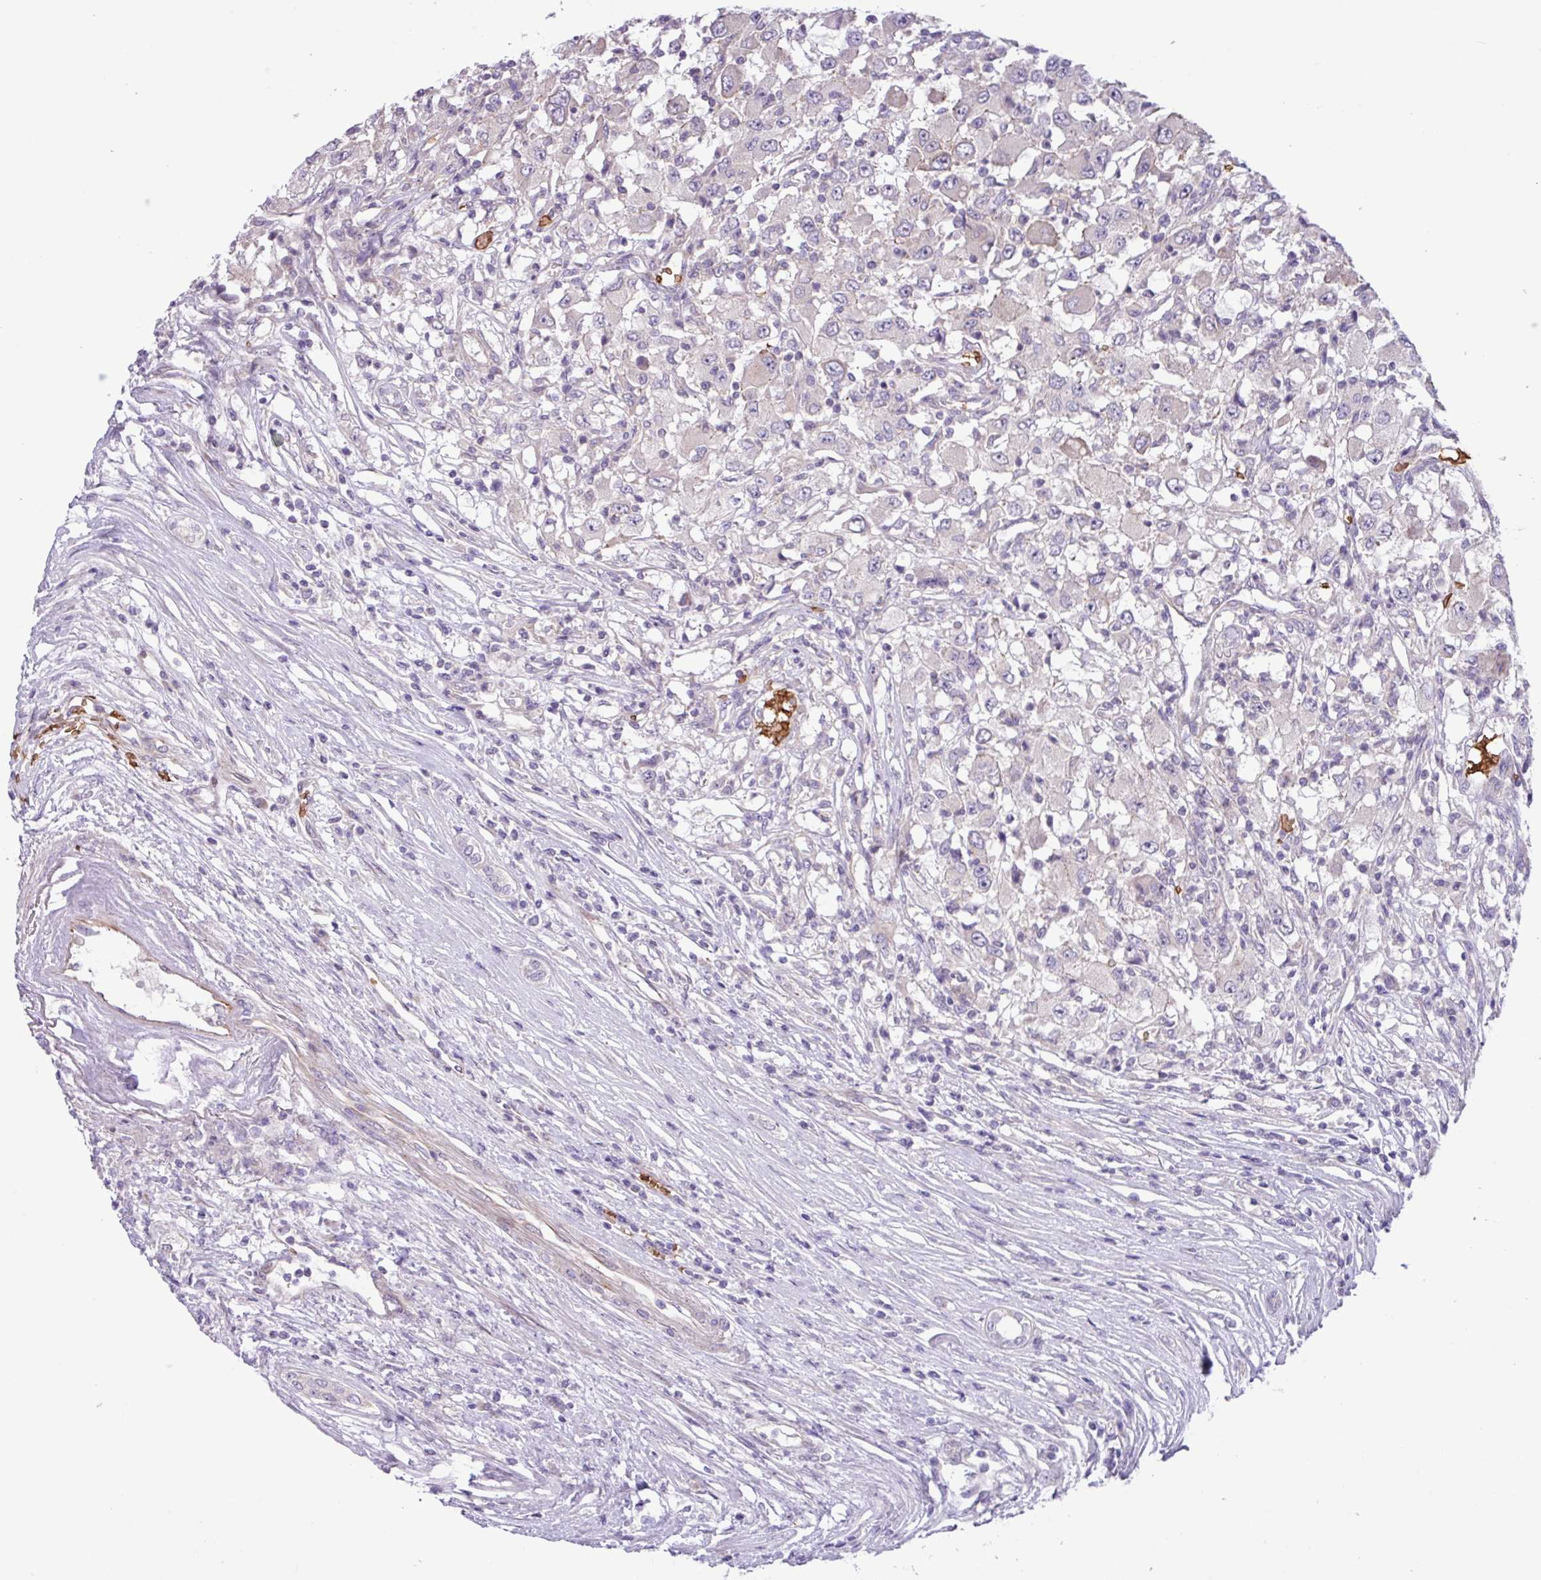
{"staining": {"intensity": "negative", "quantity": "none", "location": "none"}, "tissue": "renal cancer", "cell_type": "Tumor cells", "image_type": "cancer", "snomed": [{"axis": "morphology", "description": "Adenocarcinoma, NOS"}, {"axis": "topography", "description": "Kidney"}], "caption": "Protein analysis of renal adenocarcinoma shows no significant staining in tumor cells.", "gene": "RAD21L1", "patient": {"sex": "female", "age": 67}}